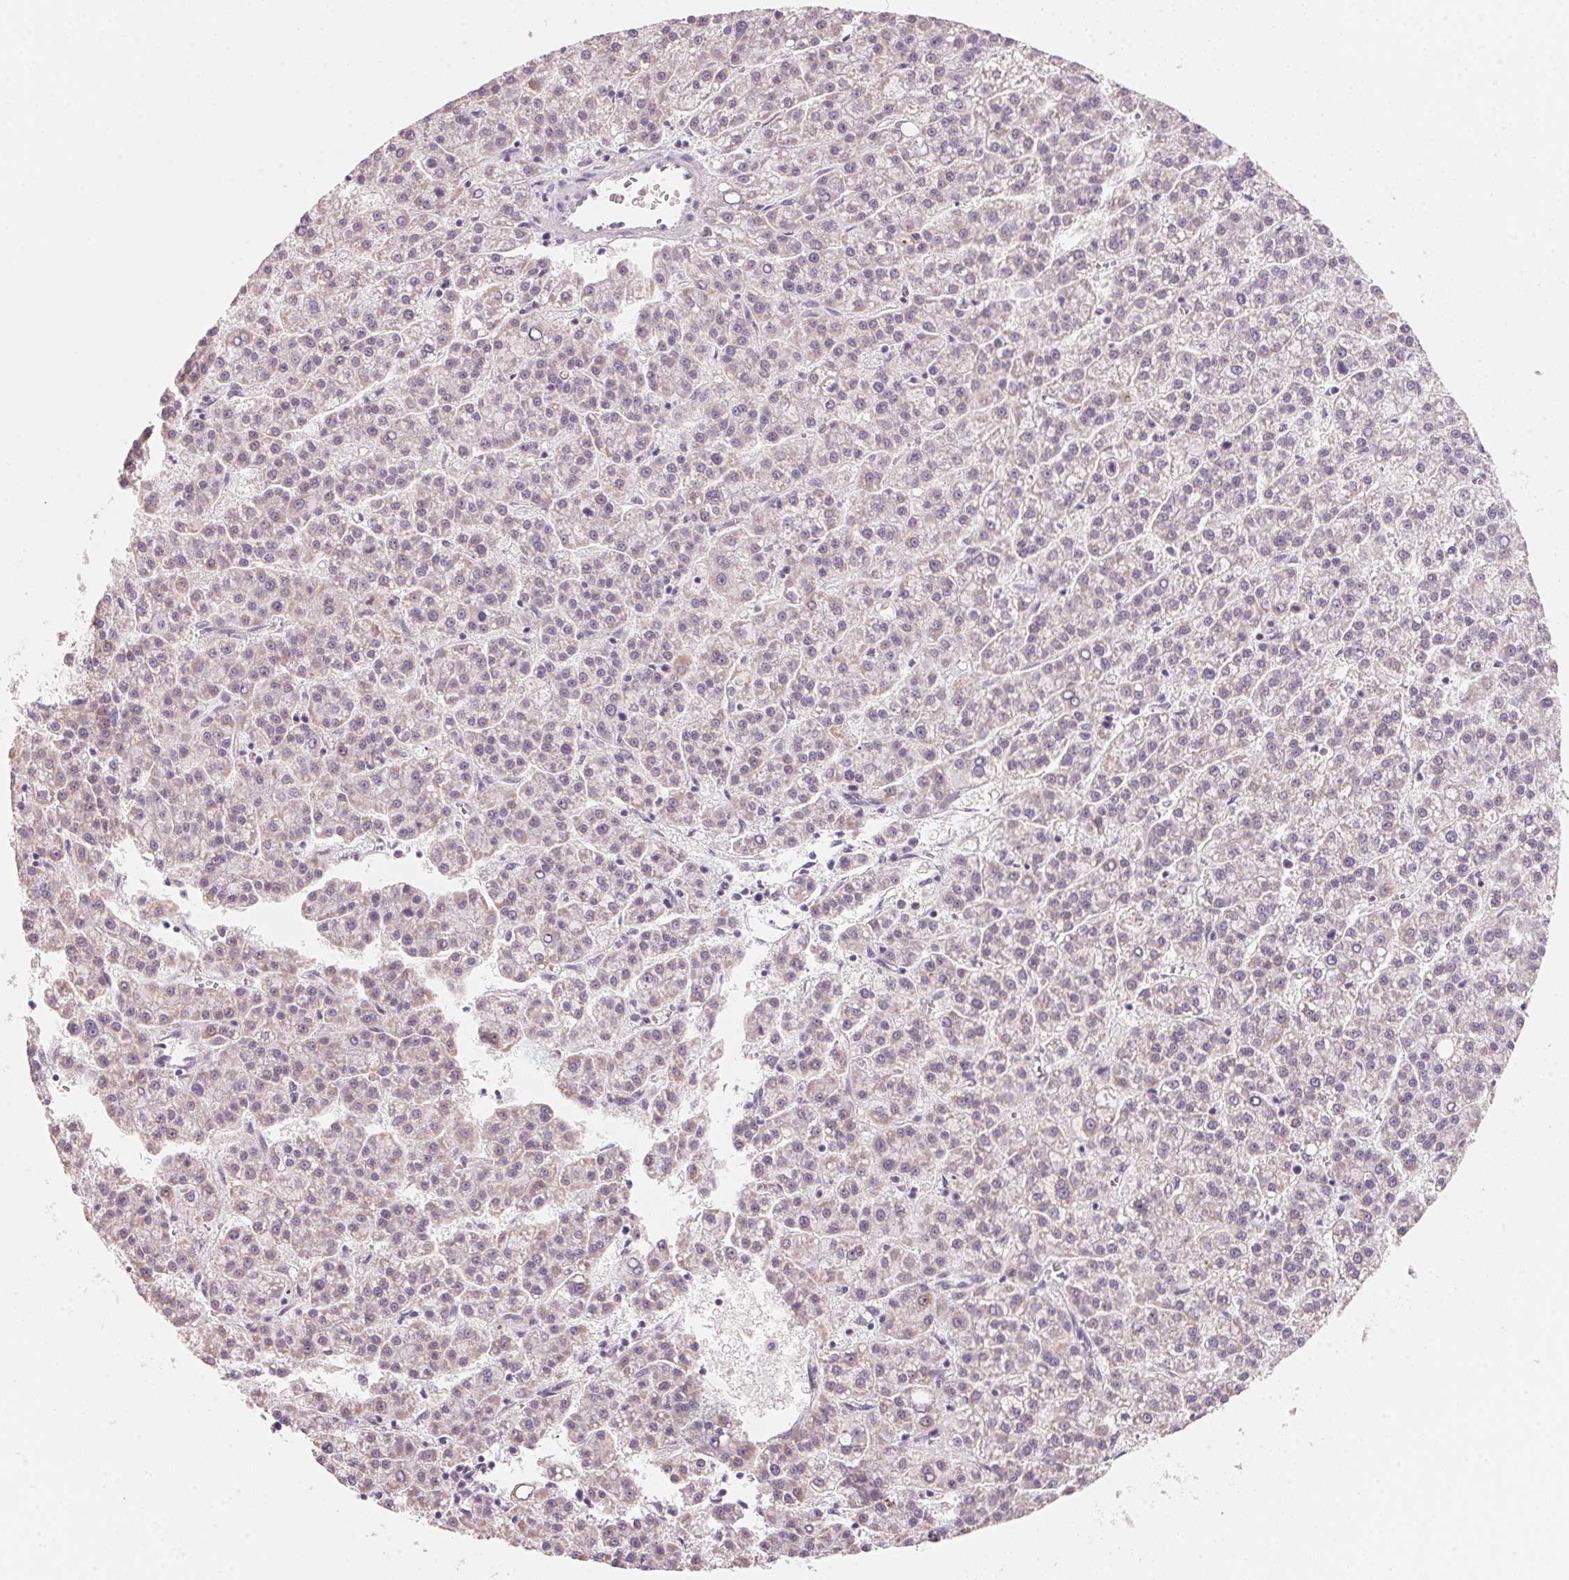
{"staining": {"intensity": "weak", "quantity": "<25%", "location": "cytoplasmic/membranous"}, "tissue": "liver cancer", "cell_type": "Tumor cells", "image_type": "cancer", "snomed": [{"axis": "morphology", "description": "Carcinoma, Hepatocellular, NOS"}, {"axis": "topography", "description": "Liver"}], "caption": "This is an immunohistochemistry (IHC) photomicrograph of liver cancer (hepatocellular carcinoma). There is no staining in tumor cells.", "gene": "ANKRD31", "patient": {"sex": "female", "age": 58}}